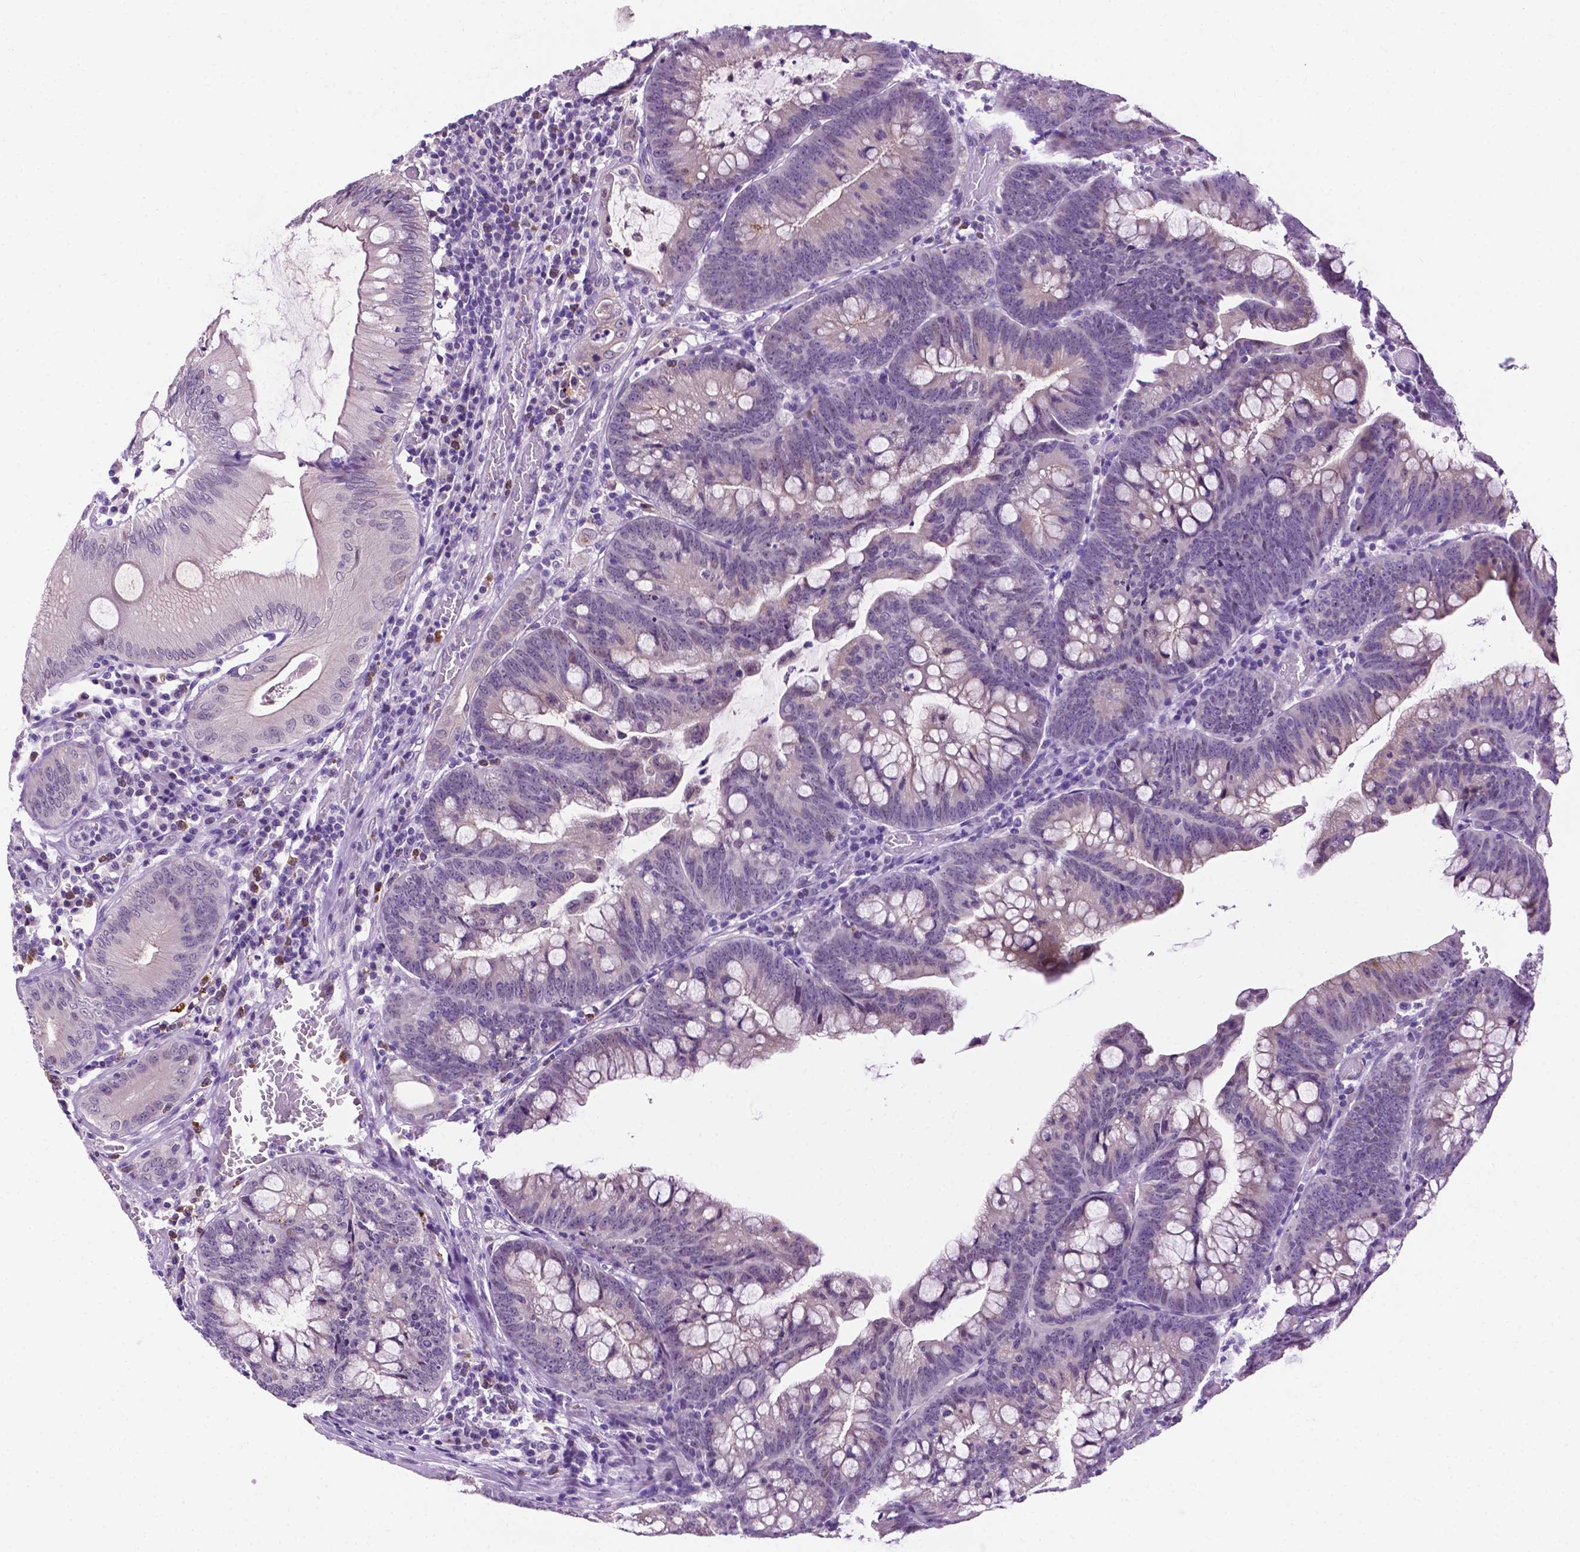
{"staining": {"intensity": "negative", "quantity": "none", "location": "none"}, "tissue": "colorectal cancer", "cell_type": "Tumor cells", "image_type": "cancer", "snomed": [{"axis": "morphology", "description": "Adenocarcinoma, NOS"}, {"axis": "topography", "description": "Colon"}], "caption": "A histopathology image of colorectal cancer stained for a protein exhibits no brown staining in tumor cells.", "gene": "MMP27", "patient": {"sex": "male", "age": 62}}